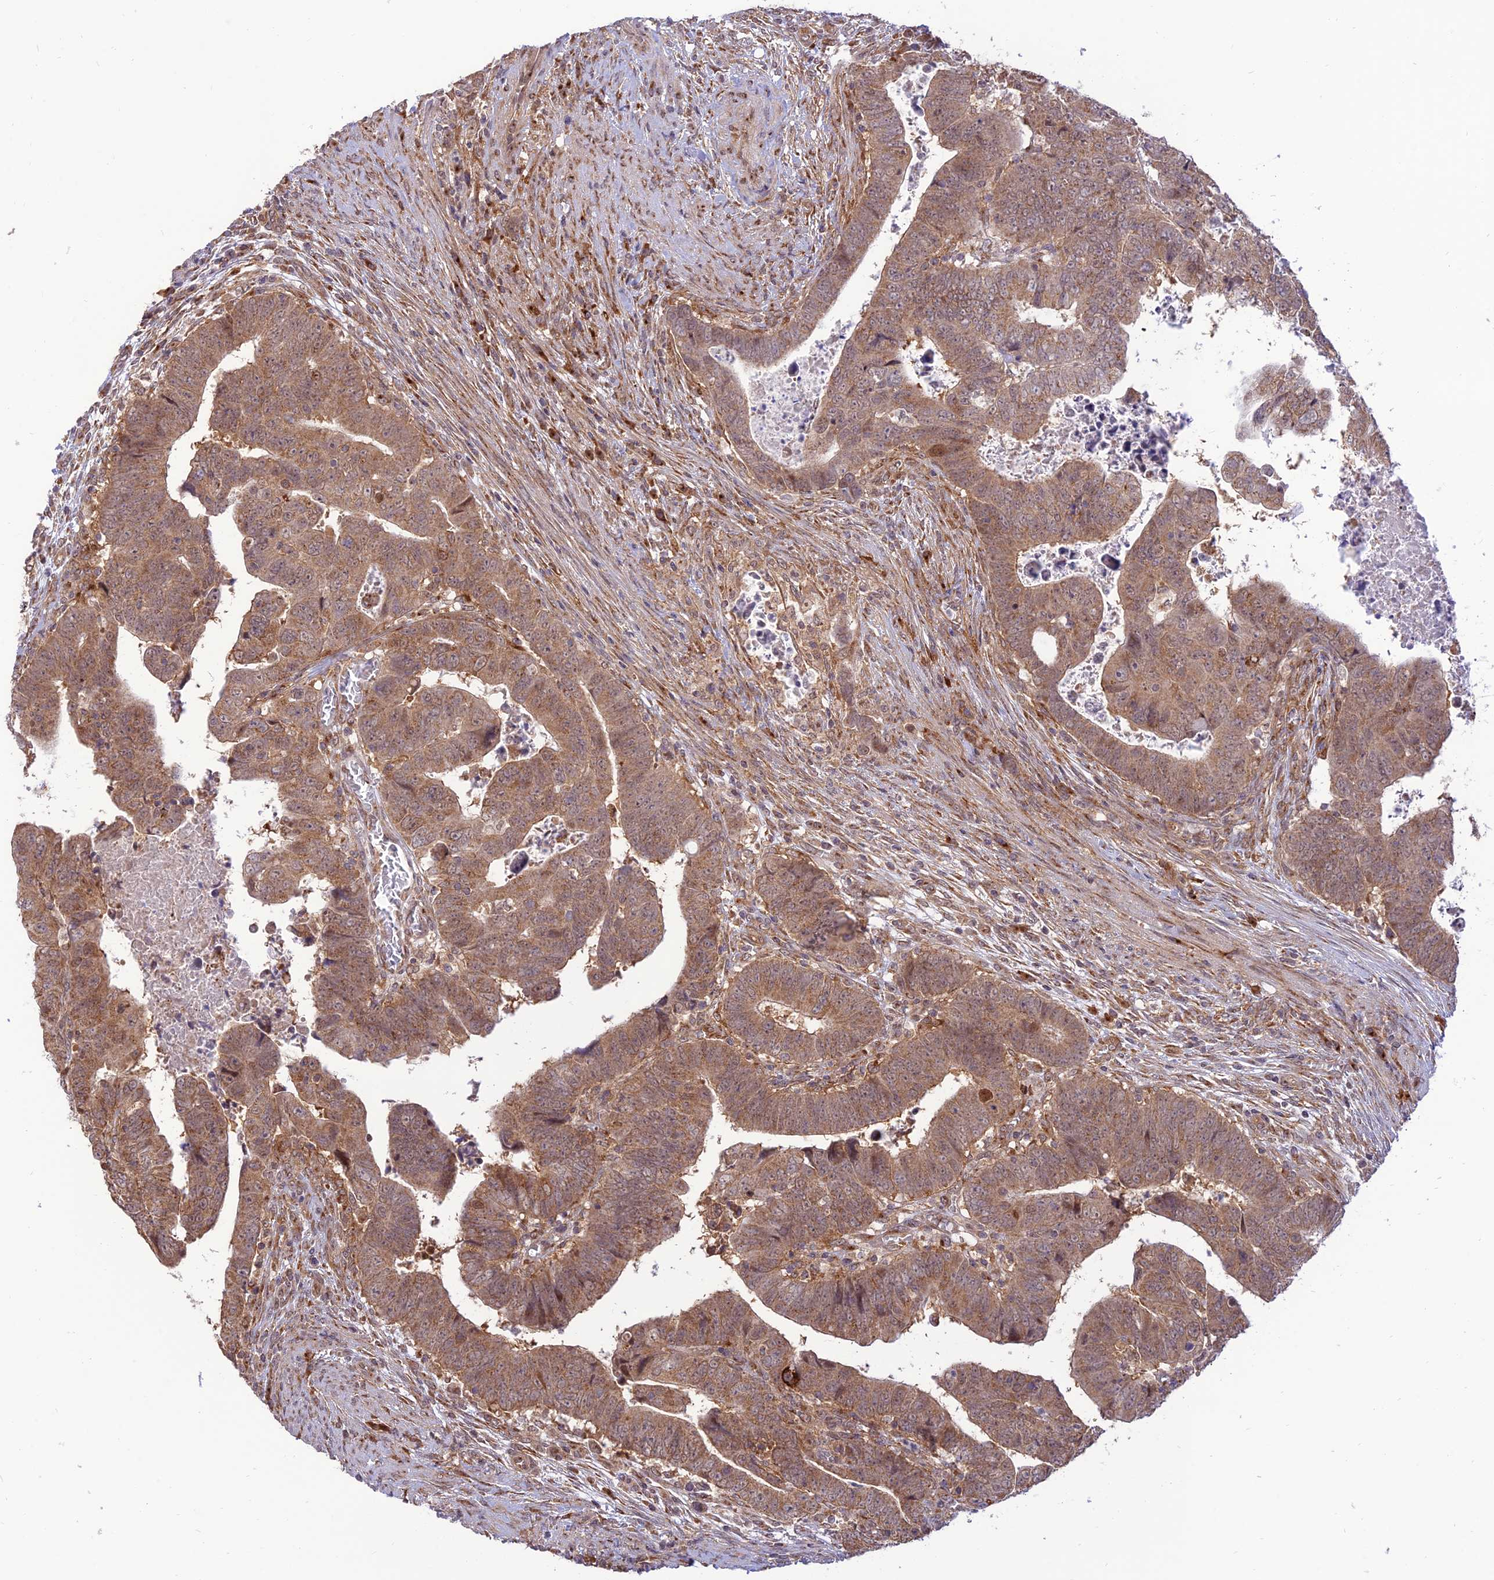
{"staining": {"intensity": "moderate", "quantity": ">75%", "location": "cytoplasmic/membranous"}, "tissue": "colorectal cancer", "cell_type": "Tumor cells", "image_type": "cancer", "snomed": [{"axis": "morphology", "description": "Normal tissue, NOS"}, {"axis": "morphology", "description": "Adenocarcinoma, NOS"}, {"axis": "topography", "description": "Rectum"}], "caption": "Tumor cells exhibit medium levels of moderate cytoplasmic/membranous staining in approximately >75% of cells in human colorectal cancer (adenocarcinoma).", "gene": "GOLGA3", "patient": {"sex": "female", "age": 65}}